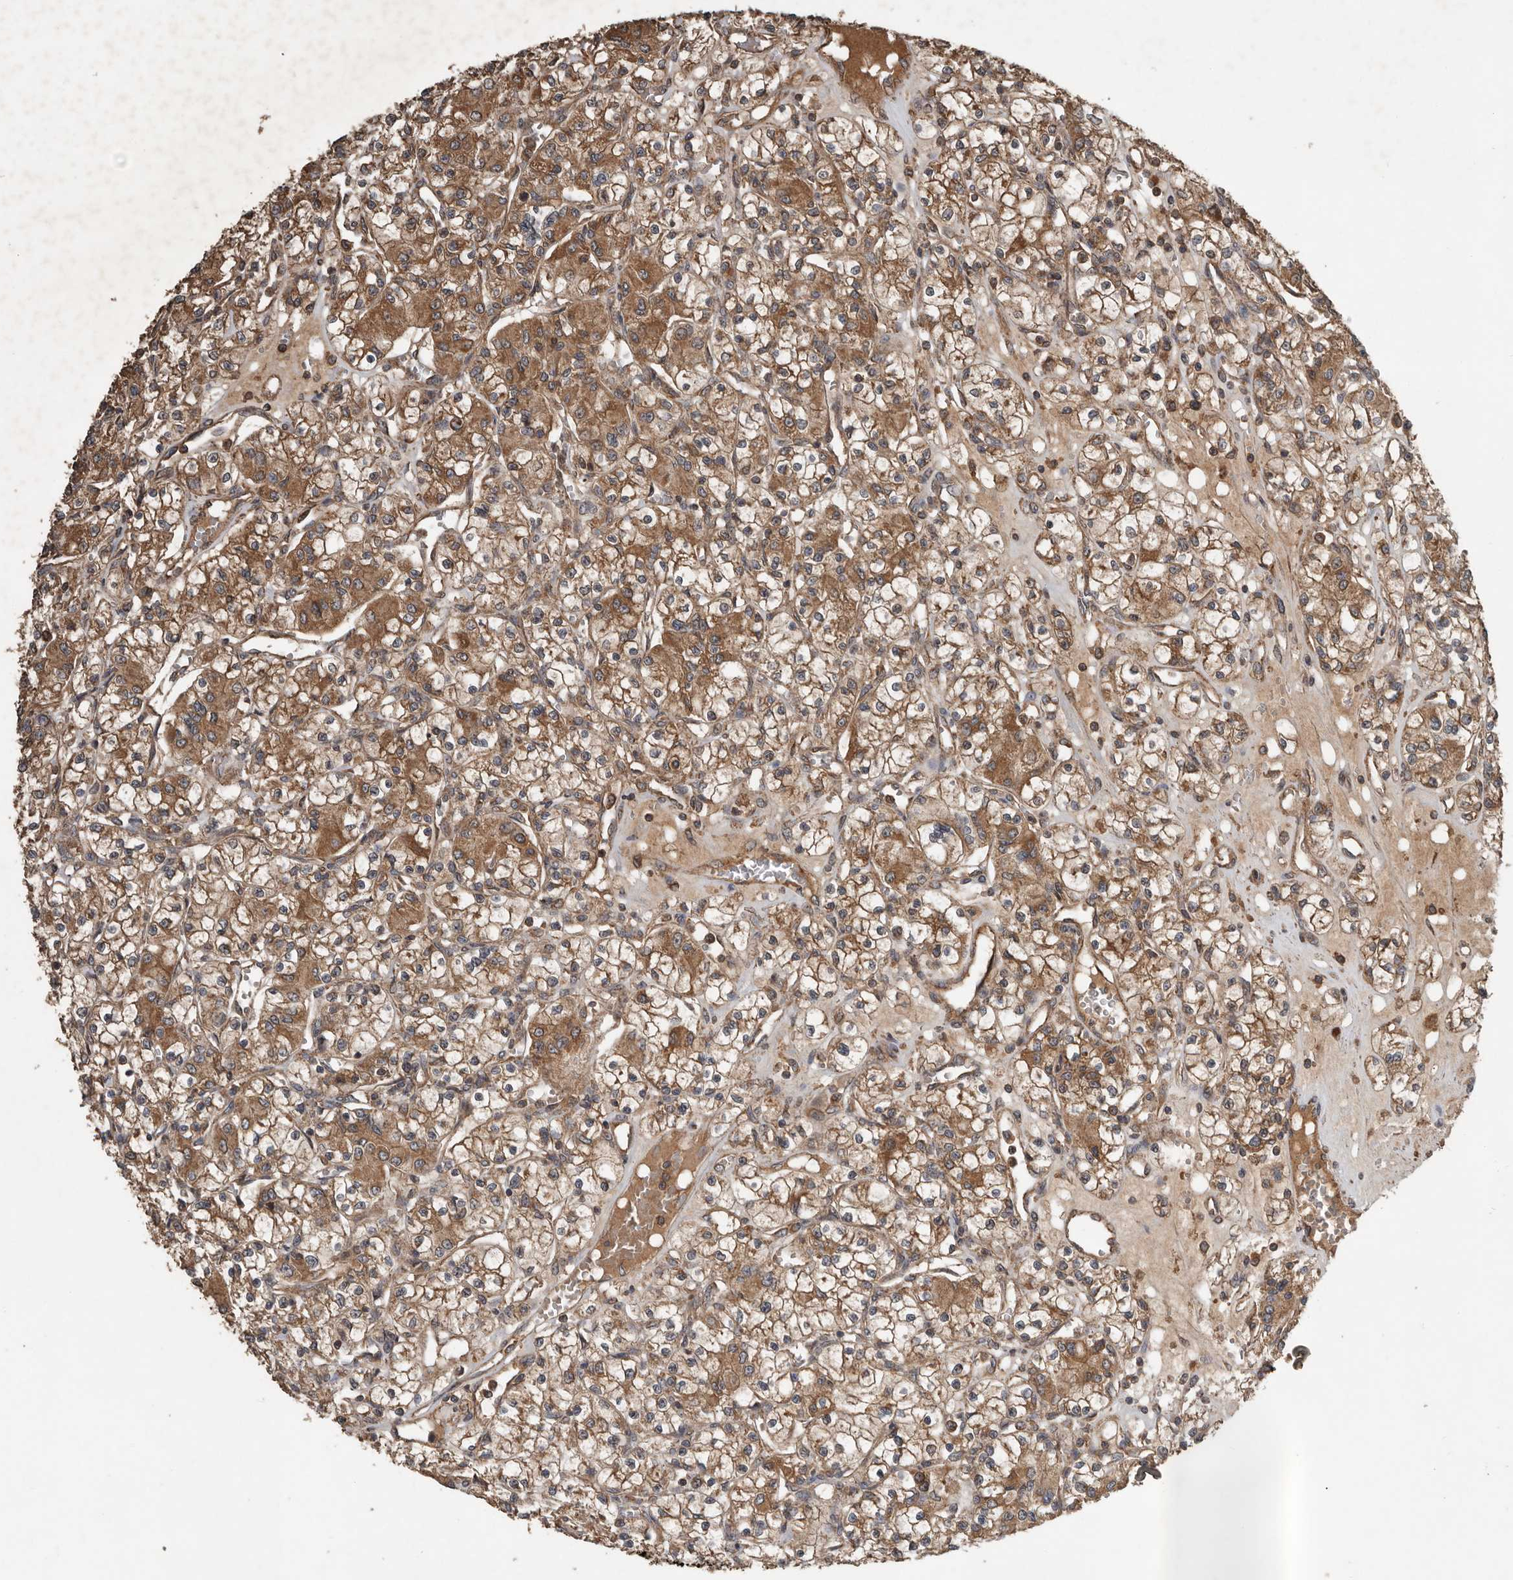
{"staining": {"intensity": "moderate", "quantity": ">75%", "location": "cytoplasmic/membranous"}, "tissue": "renal cancer", "cell_type": "Tumor cells", "image_type": "cancer", "snomed": [{"axis": "morphology", "description": "Adenocarcinoma, NOS"}, {"axis": "topography", "description": "Kidney"}], "caption": "Renal cancer stained with a brown dye shows moderate cytoplasmic/membranous positive expression in about >75% of tumor cells.", "gene": "RNF207", "patient": {"sex": "female", "age": 59}}